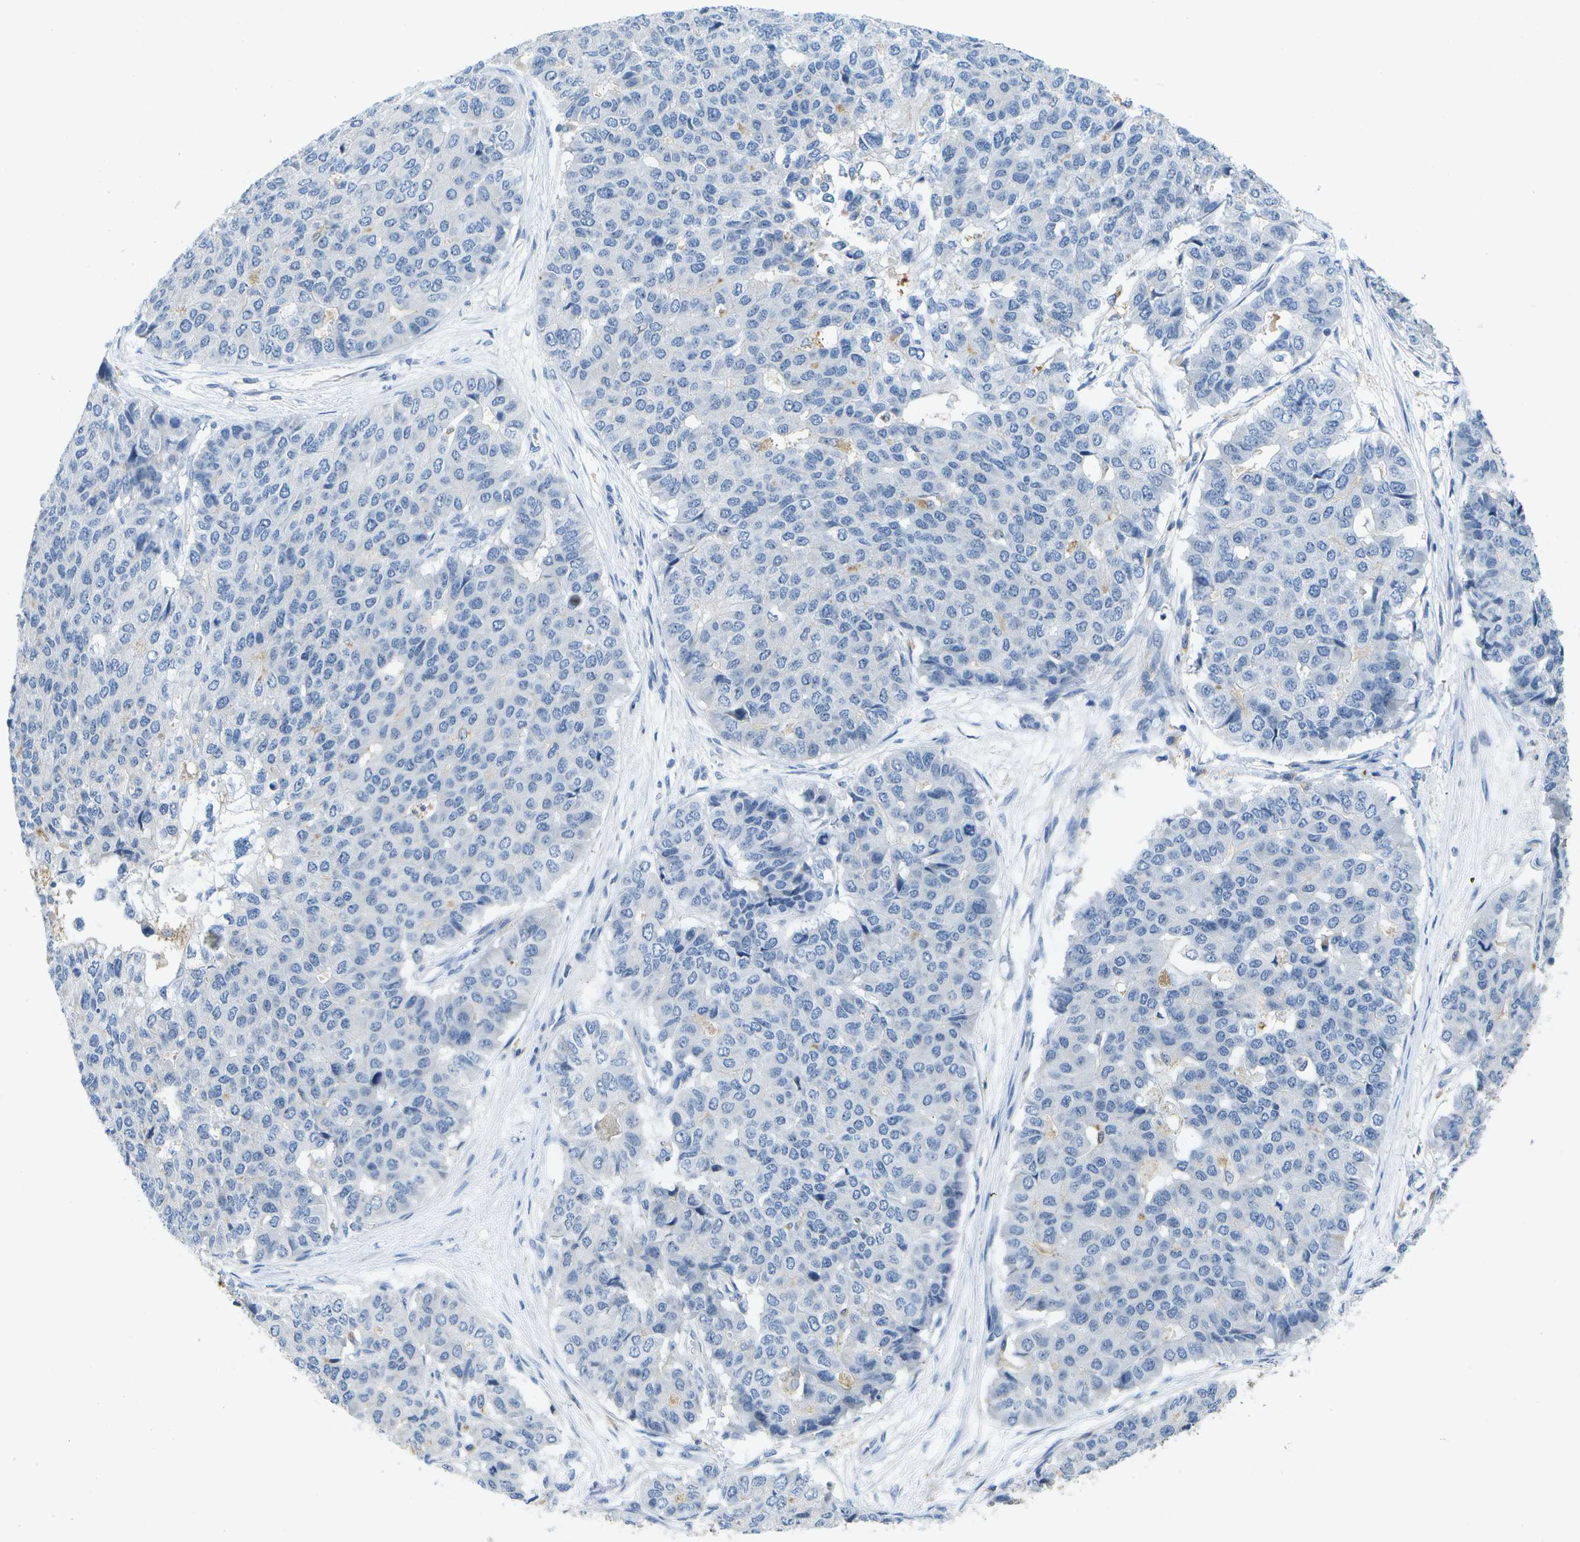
{"staining": {"intensity": "negative", "quantity": "none", "location": "none"}, "tissue": "pancreatic cancer", "cell_type": "Tumor cells", "image_type": "cancer", "snomed": [{"axis": "morphology", "description": "Adenocarcinoma, NOS"}, {"axis": "topography", "description": "Pancreas"}], "caption": "Adenocarcinoma (pancreatic) was stained to show a protein in brown. There is no significant expression in tumor cells. (Stains: DAB (3,3'-diaminobenzidine) immunohistochemistry (IHC) with hematoxylin counter stain, Microscopy: brightfield microscopy at high magnification).", "gene": "LIPG", "patient": {"sex": "male", "age": 50}}